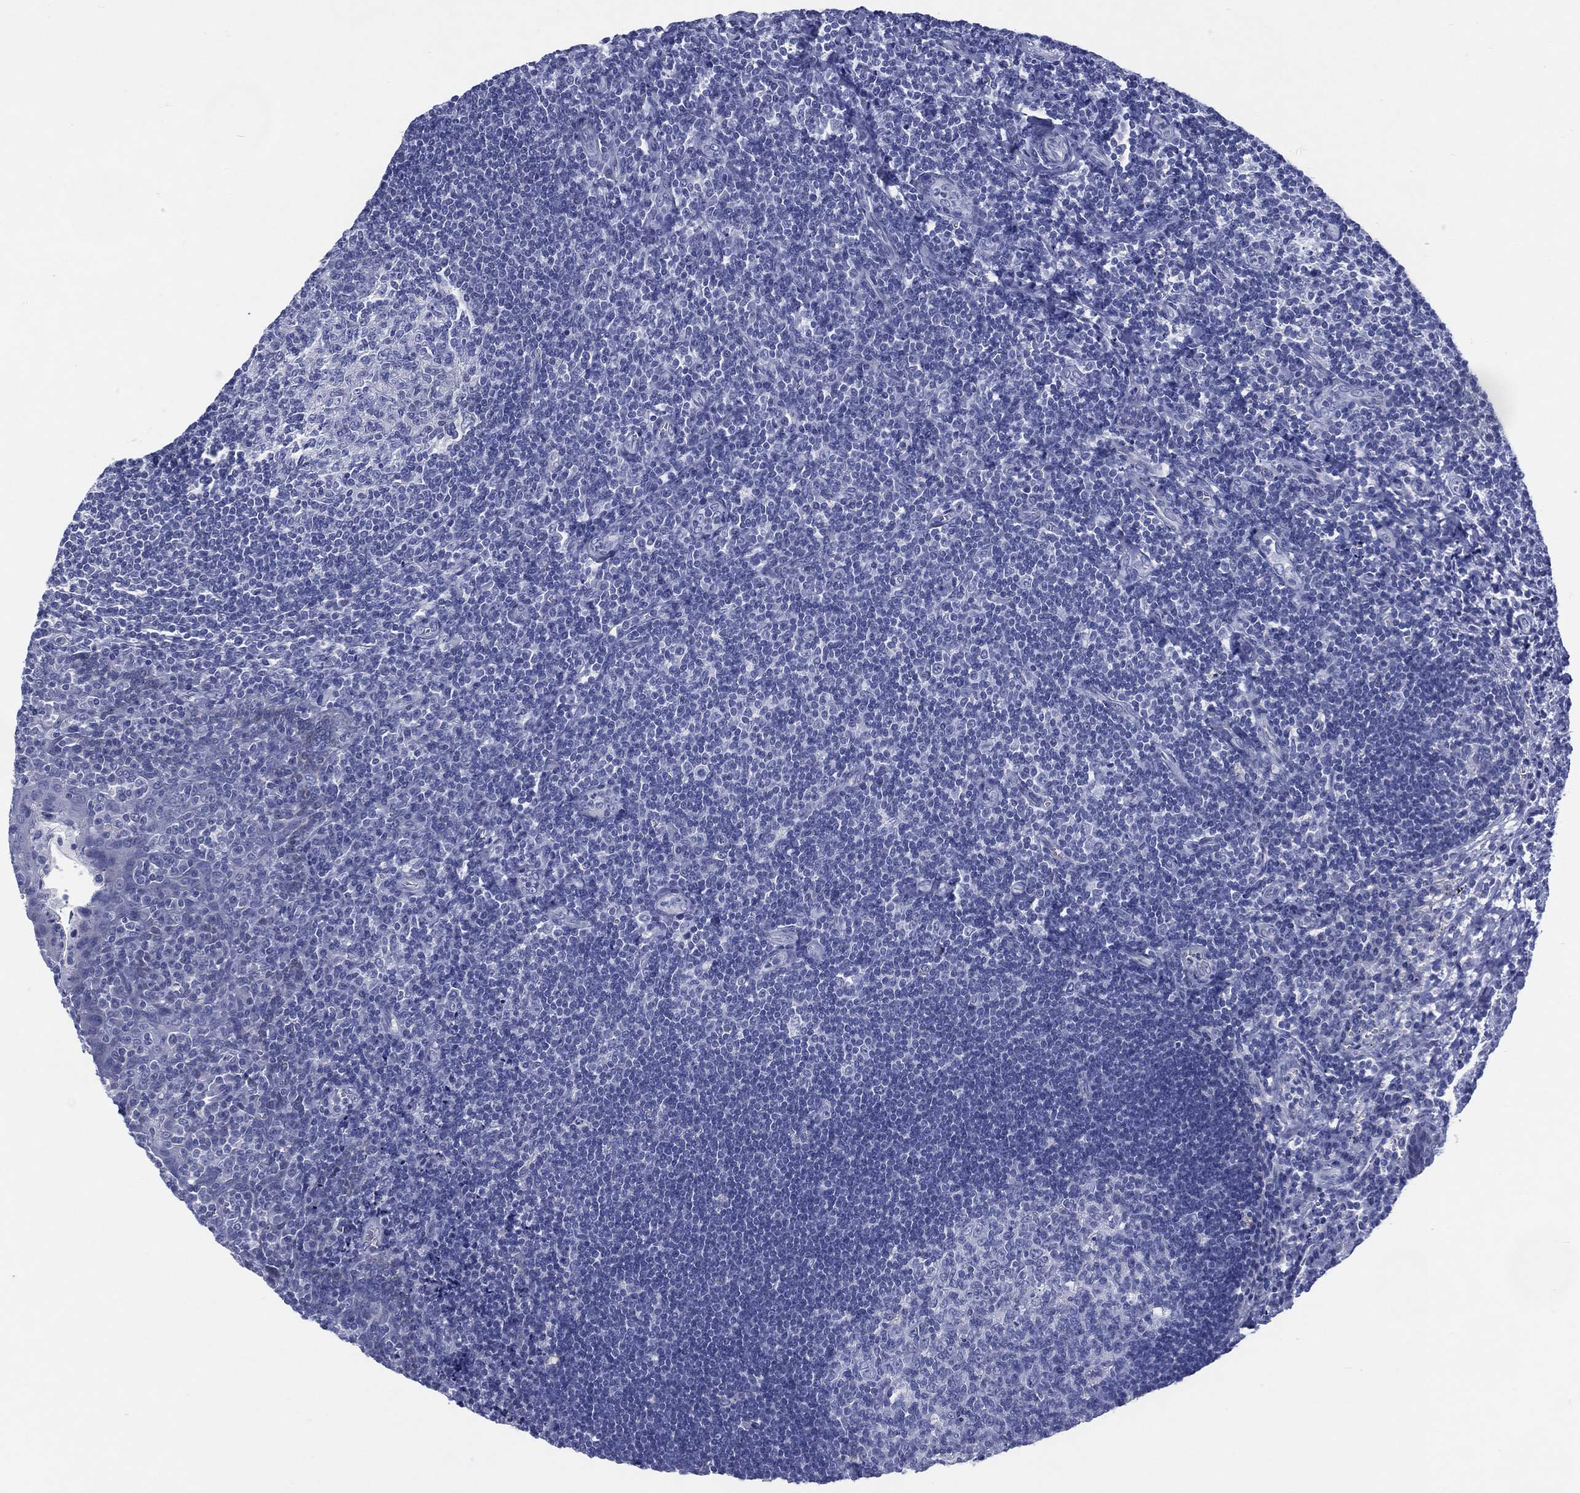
{"staining": {"intensity": "negative", "quantity": "none", "location": "none"}, "tissue": "tonsil", "cell_type": "Germinal center cells", "image_type": "normal", "snomed": [{"axis": "morphology", "description": "Normal tissue, NOS"}, {"axis": "morphology", "description": "Inflammation, NOS"}, {"axis": "topography", "description": "Tonsil"}], "caption": "Histopathology image shows no protein staining in germinal center cells of unremarkable tonsil.", "gene": "ENSG00000285953", "patient": {"sex": "female", "age": 31}}